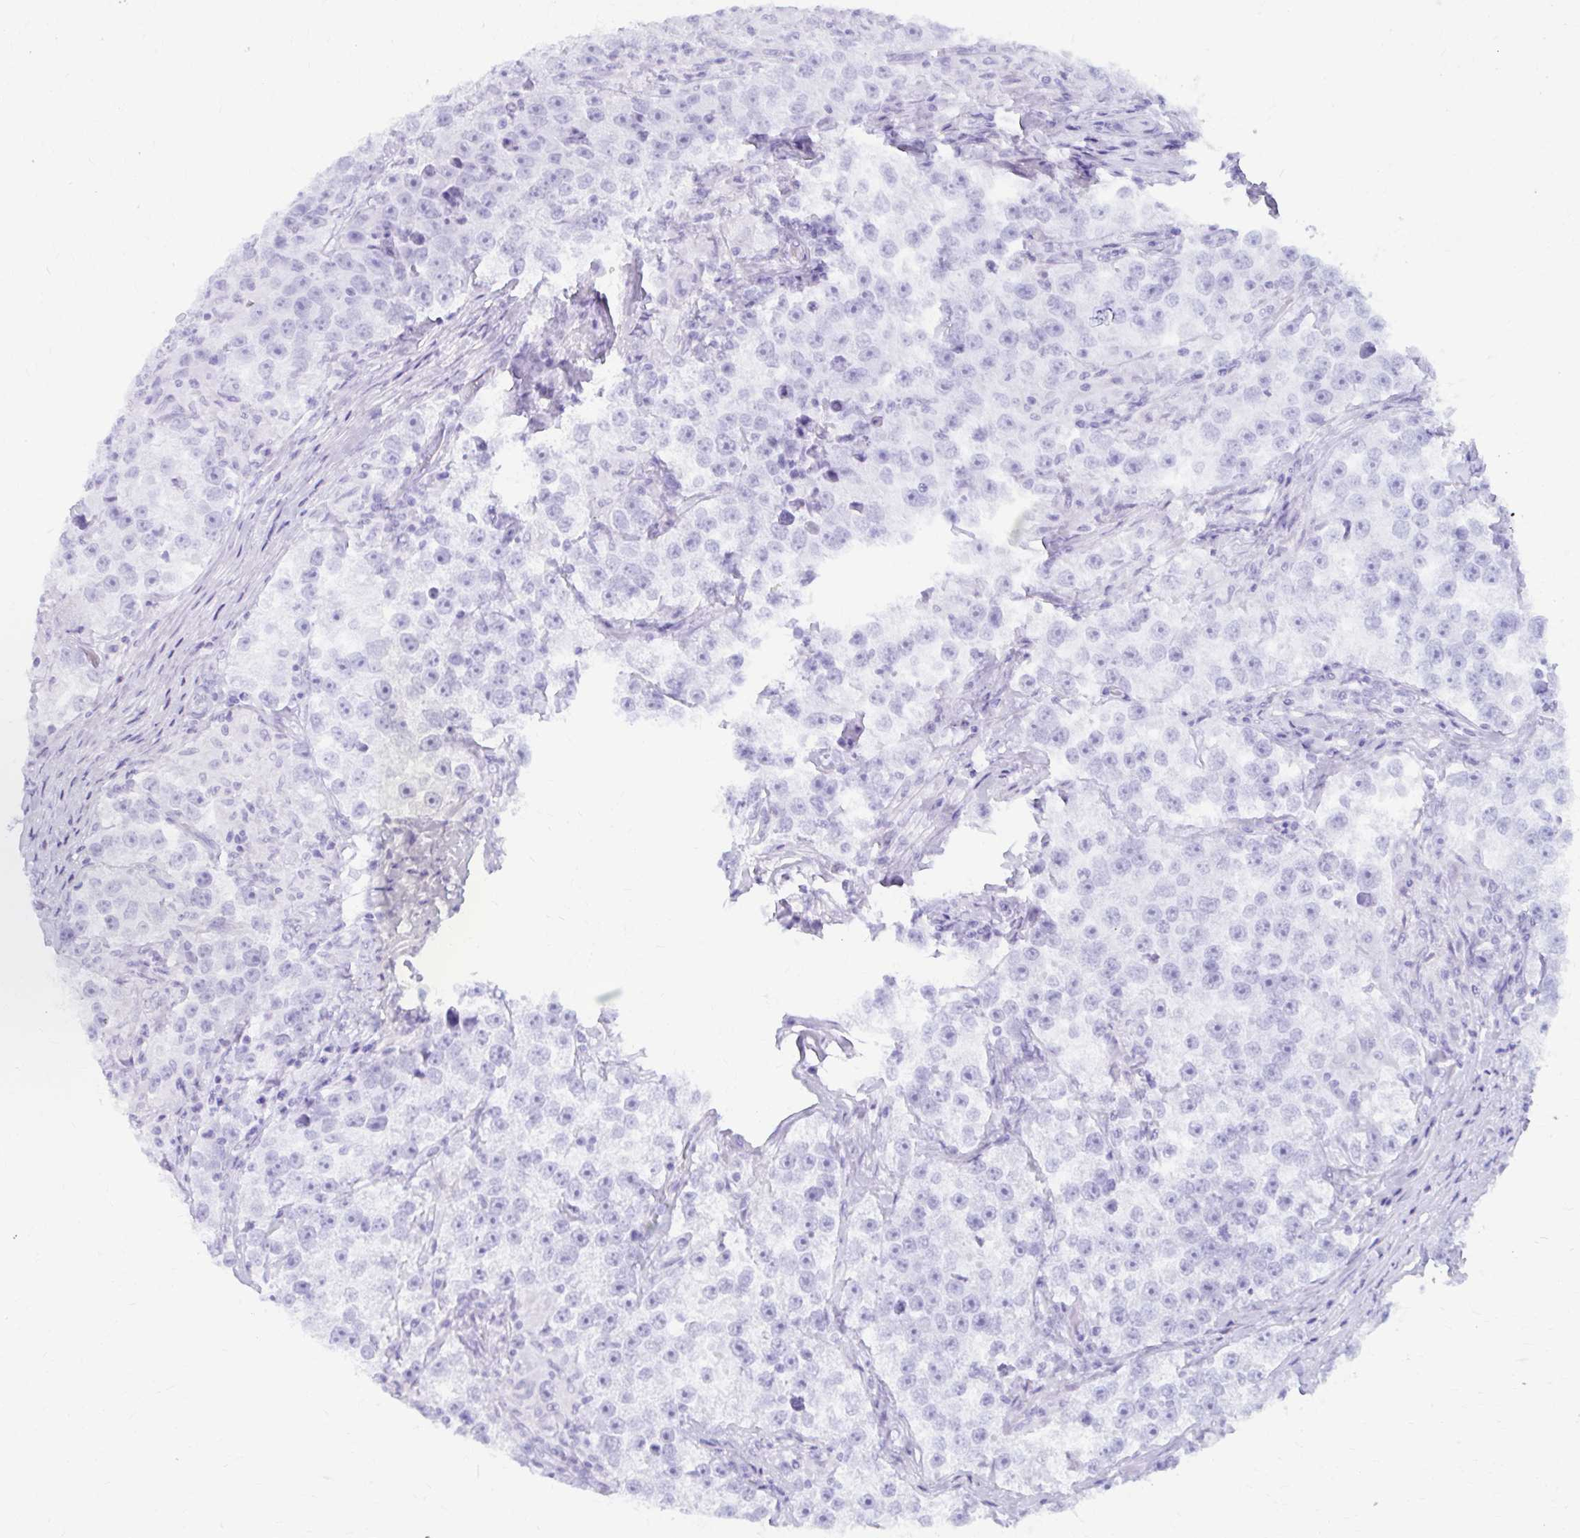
{"staining": {"intensity": "negative", "quantity": "none", "location": "none"}, "tissue": "testis cancer", "cell_type": "Tumor cells", "image_type": "cancer", "snomed": [{"axis": "morphology", "description": "Seminoma, NOS"}, {"axis": "topography", "description": "Testis"}], "caption": "IHC of human seminoma (testis) reveals no positivity in tumor cells.", "gene": "RGS16", "patient": {"sex": "male", "age": 46}}